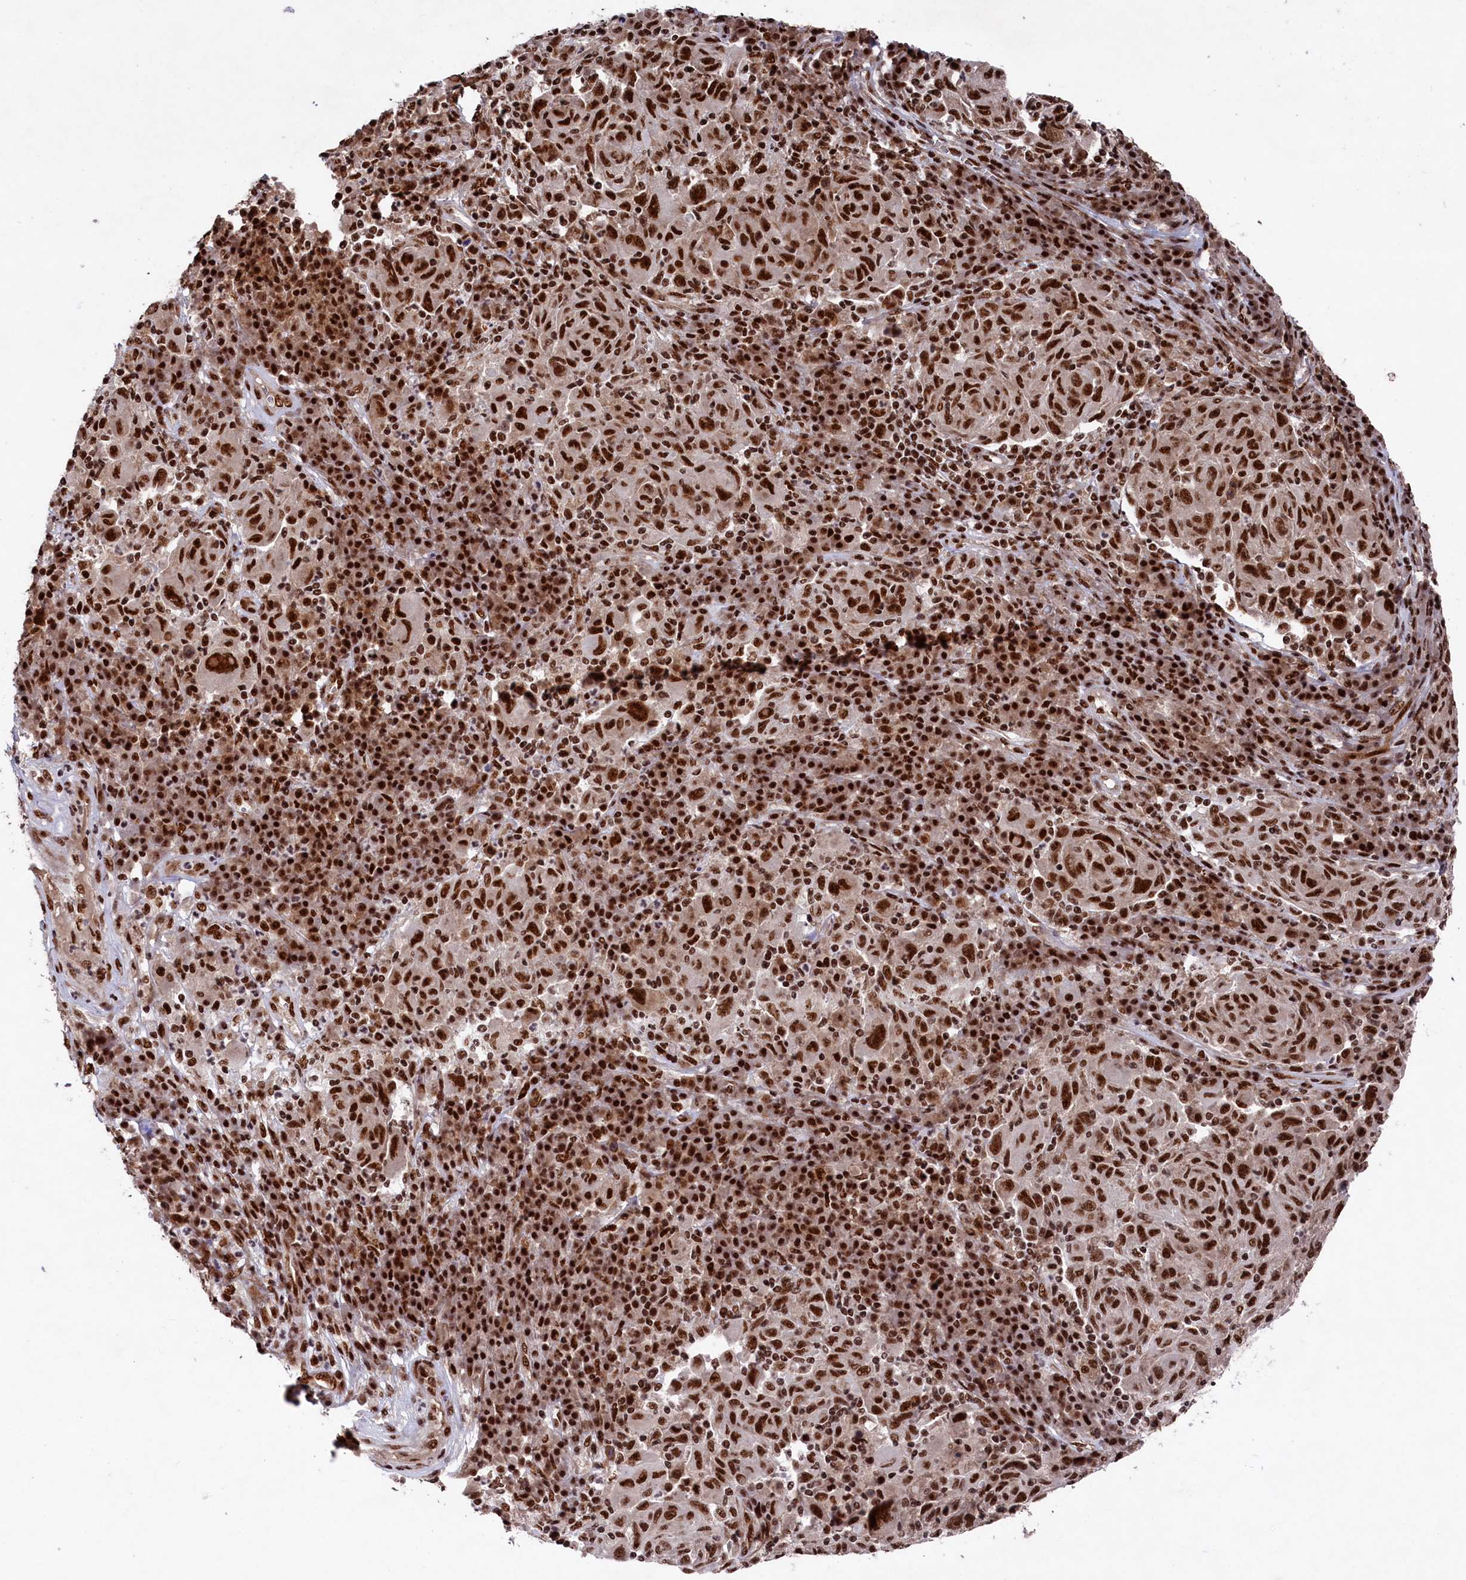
{"staining": {"intensity": "strong", "quantity": ">75%", "location": "nuclear"}, "tissue": "melanoma", "cell_type": "Tumor cells", "image_type": "cancer", "snomed": [{"axis": "morphology", "description": "Malignant melanoma, NOS"}, {"axis": "topography", "description": "Skin"}], "caption": "Strong nuclear positivity for a protein is appreciated in approximately >75% of tumor cells of malignant melanoma using immunohistochemistry.", "gene": "PRPF31", "patient": {"sex": "male", "age": 53}}